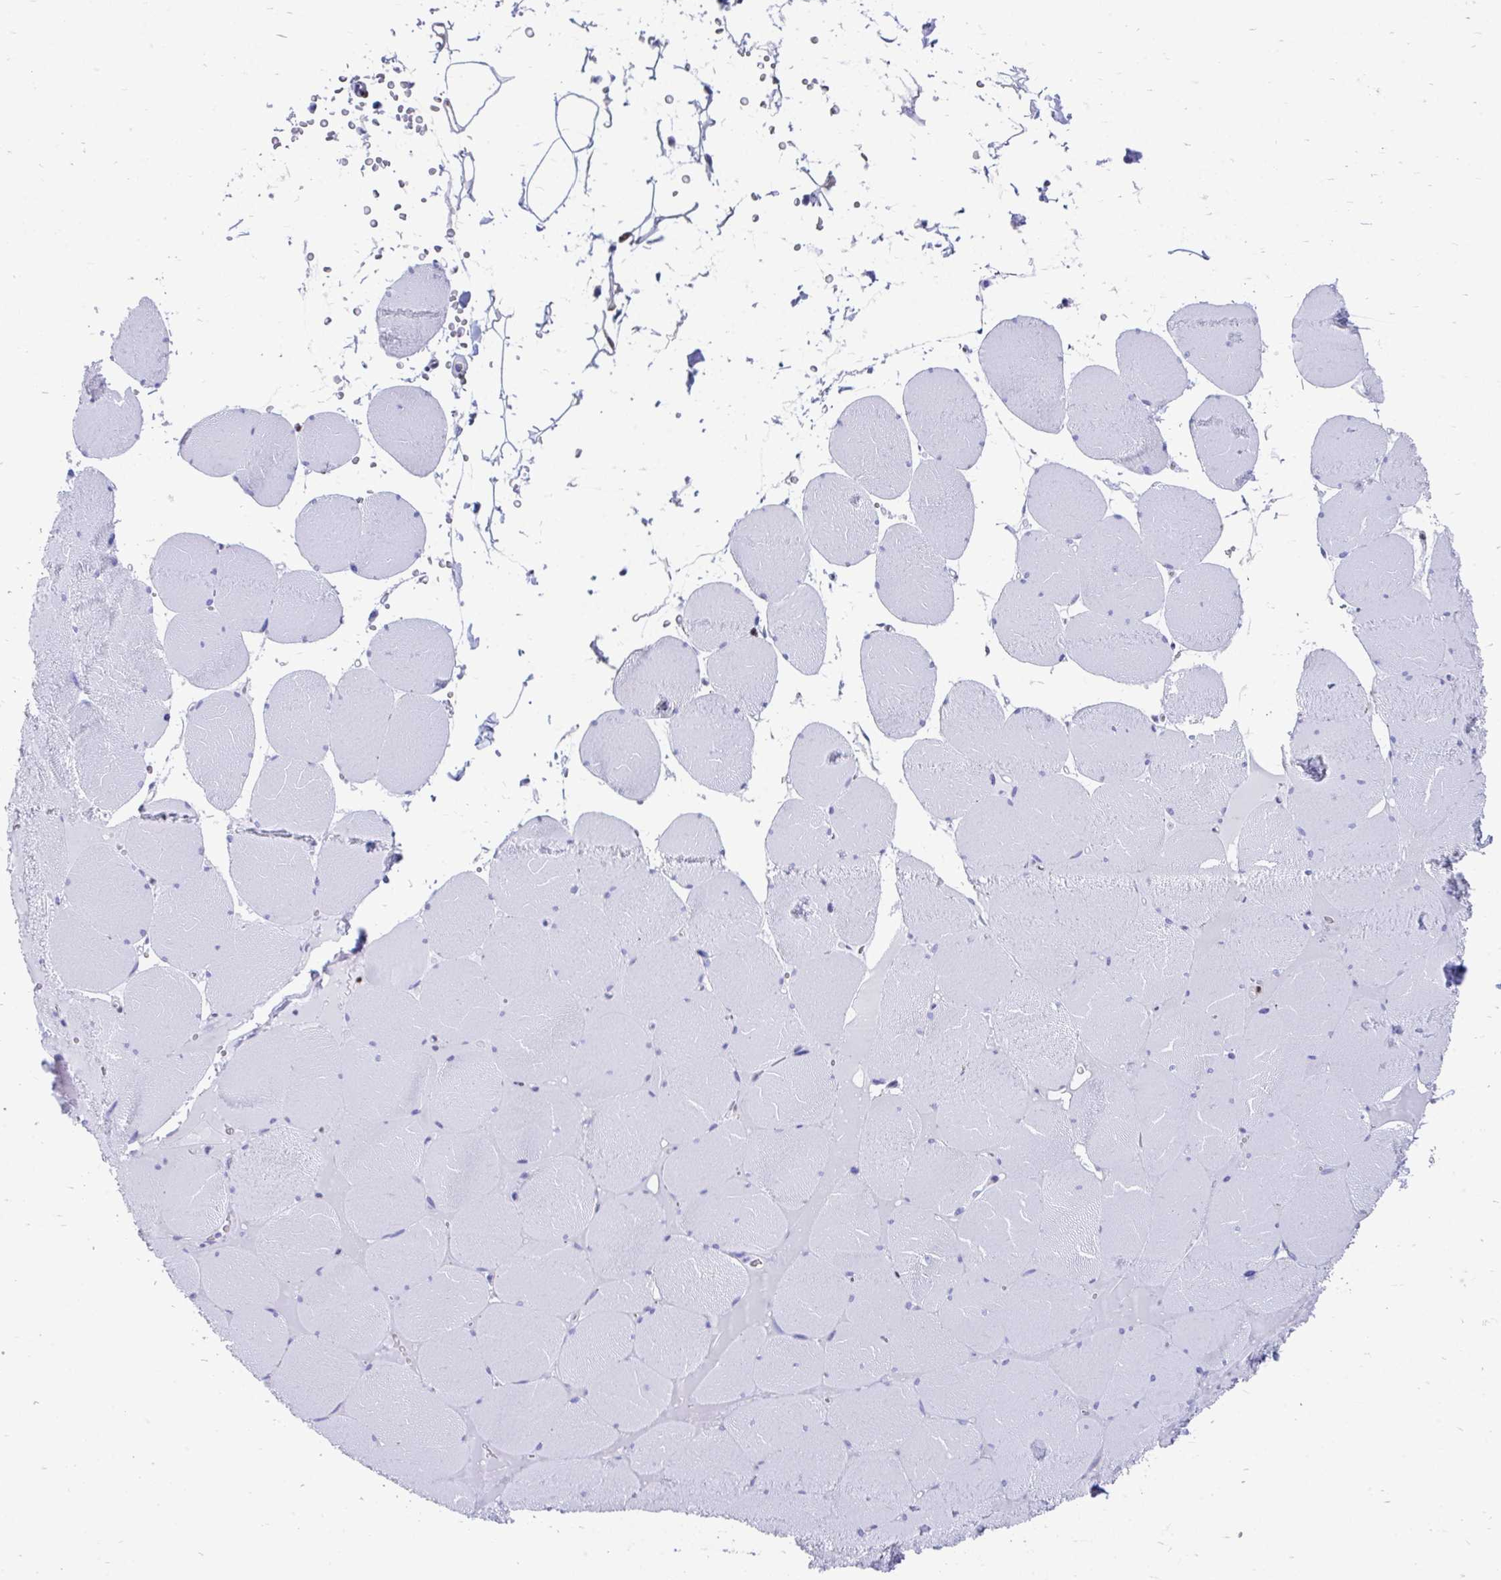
{"staining": {"intensity": "negative", "quantity": "none", "location": "none"}, "tissue": "skeletal muscle", "cell_type": "Myocytes", "image_type": "normal", "snomed": [{"axis": "morphology", "description": "Normal tissue, NOS"}, {"axis": "topography", "description": "Skeletal muscle"}, {"axis": "topography", "description": "Head-Neck"}], "caption": "Immunohistochemistry (IHC) of unremarkable human skeletal muscle exhibits no positivity in myocytes.", "gene": "RBPMS", "patient": {"sex": "male", "age": 66}}